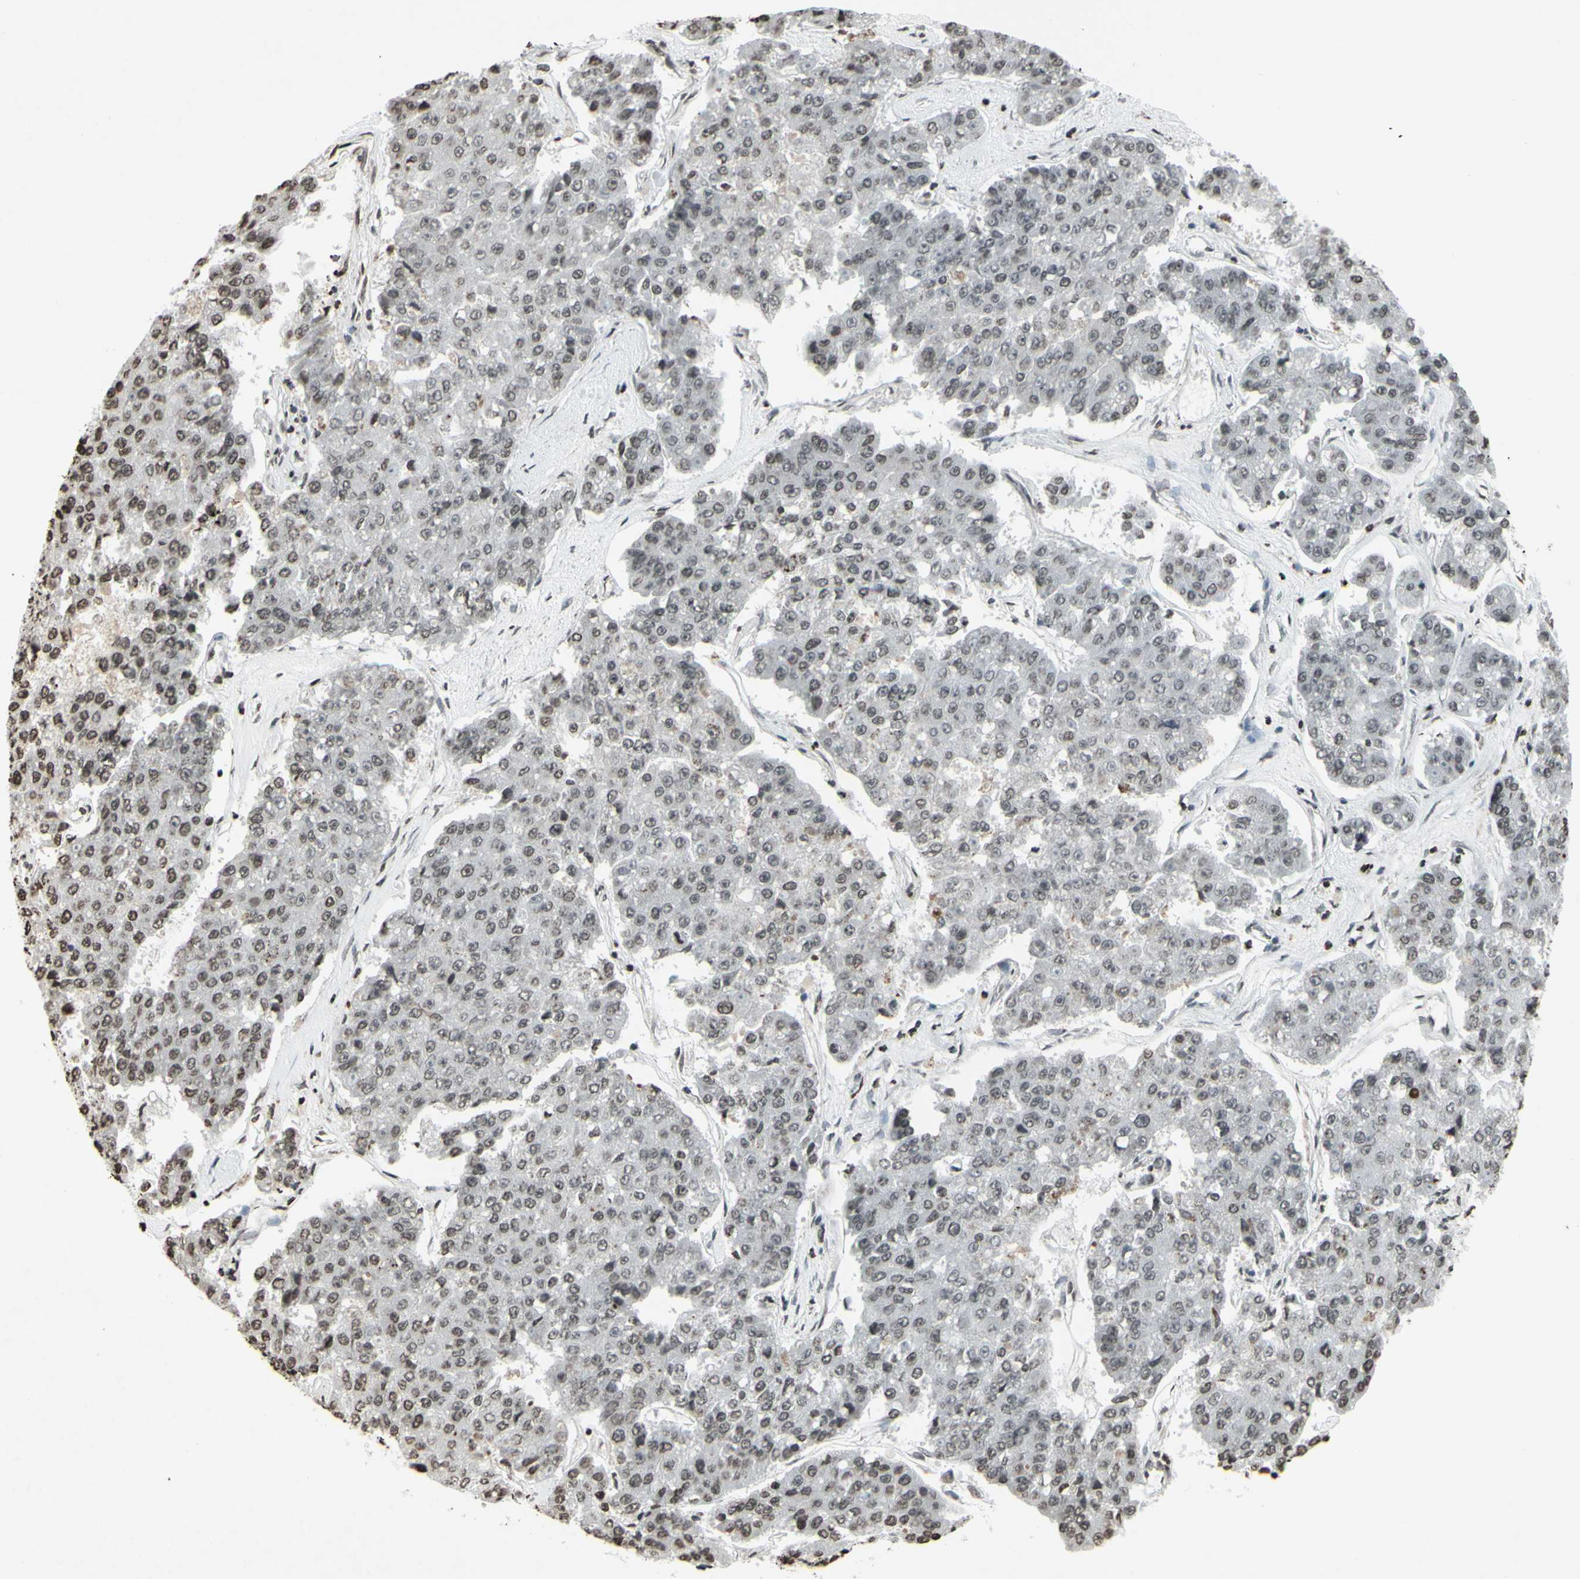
{"staining": {"intensity": "weak", "quantity": "<25%", "location": "cytoplasmic/membranous"}, "tissue": "pancreatic cancer", "cell_type": "Tumor cells", "image_type": "cancer", "snomed": [{"axis": "morphology", "description": "Adenocarcinoma, NOS"}, {"axis": "topography", "description": "Pancreas"}], "caption": "This is an immunohistochemistry image of pancreatic cancer. There is no positivity in tumor cells.", "gene": "CD79B", "patient": {"sex": "male", "age": 50}}